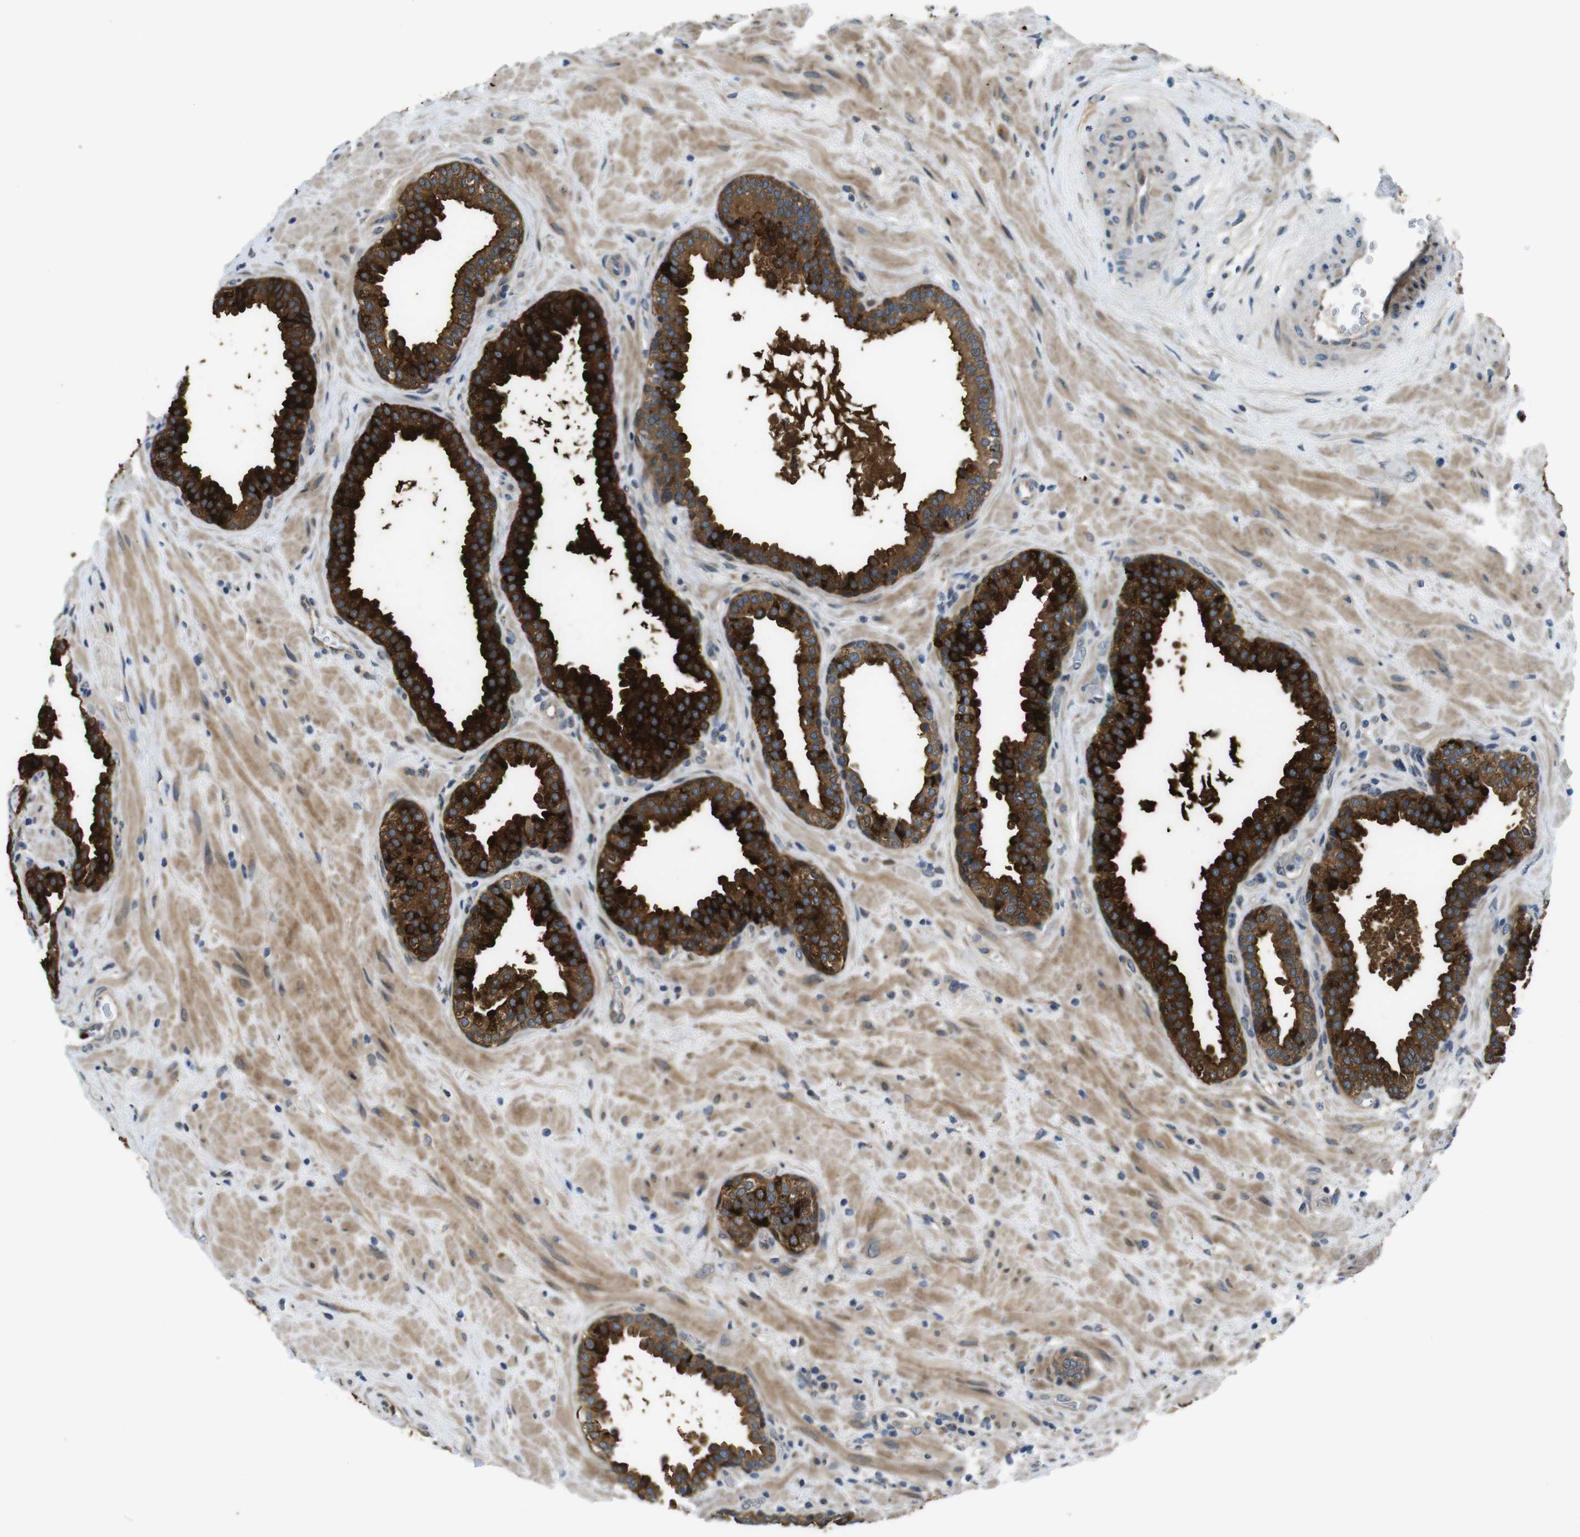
{"staining": {"intensity": "strong", "quantity": ">75%", "location": "cytoplasmic/membranous"}, "tissue": "prostate", "cell_type": "Glandular cells", "image_type": "normal", "snomed": [{"axis": "morphology", "description": "Normal tissue, NOS"}, {"axis": "topography", "description": "Prostate"}], "caption": "Glandular cells reveal strong cytoplasmic/membranous positivity in approximately >75% of cells in normal prostate. (DAB IHC with brightfield microscopy, high magnification).", "gene": "ZDHHC3", "patient": {"sex": "male", "age": 51}}